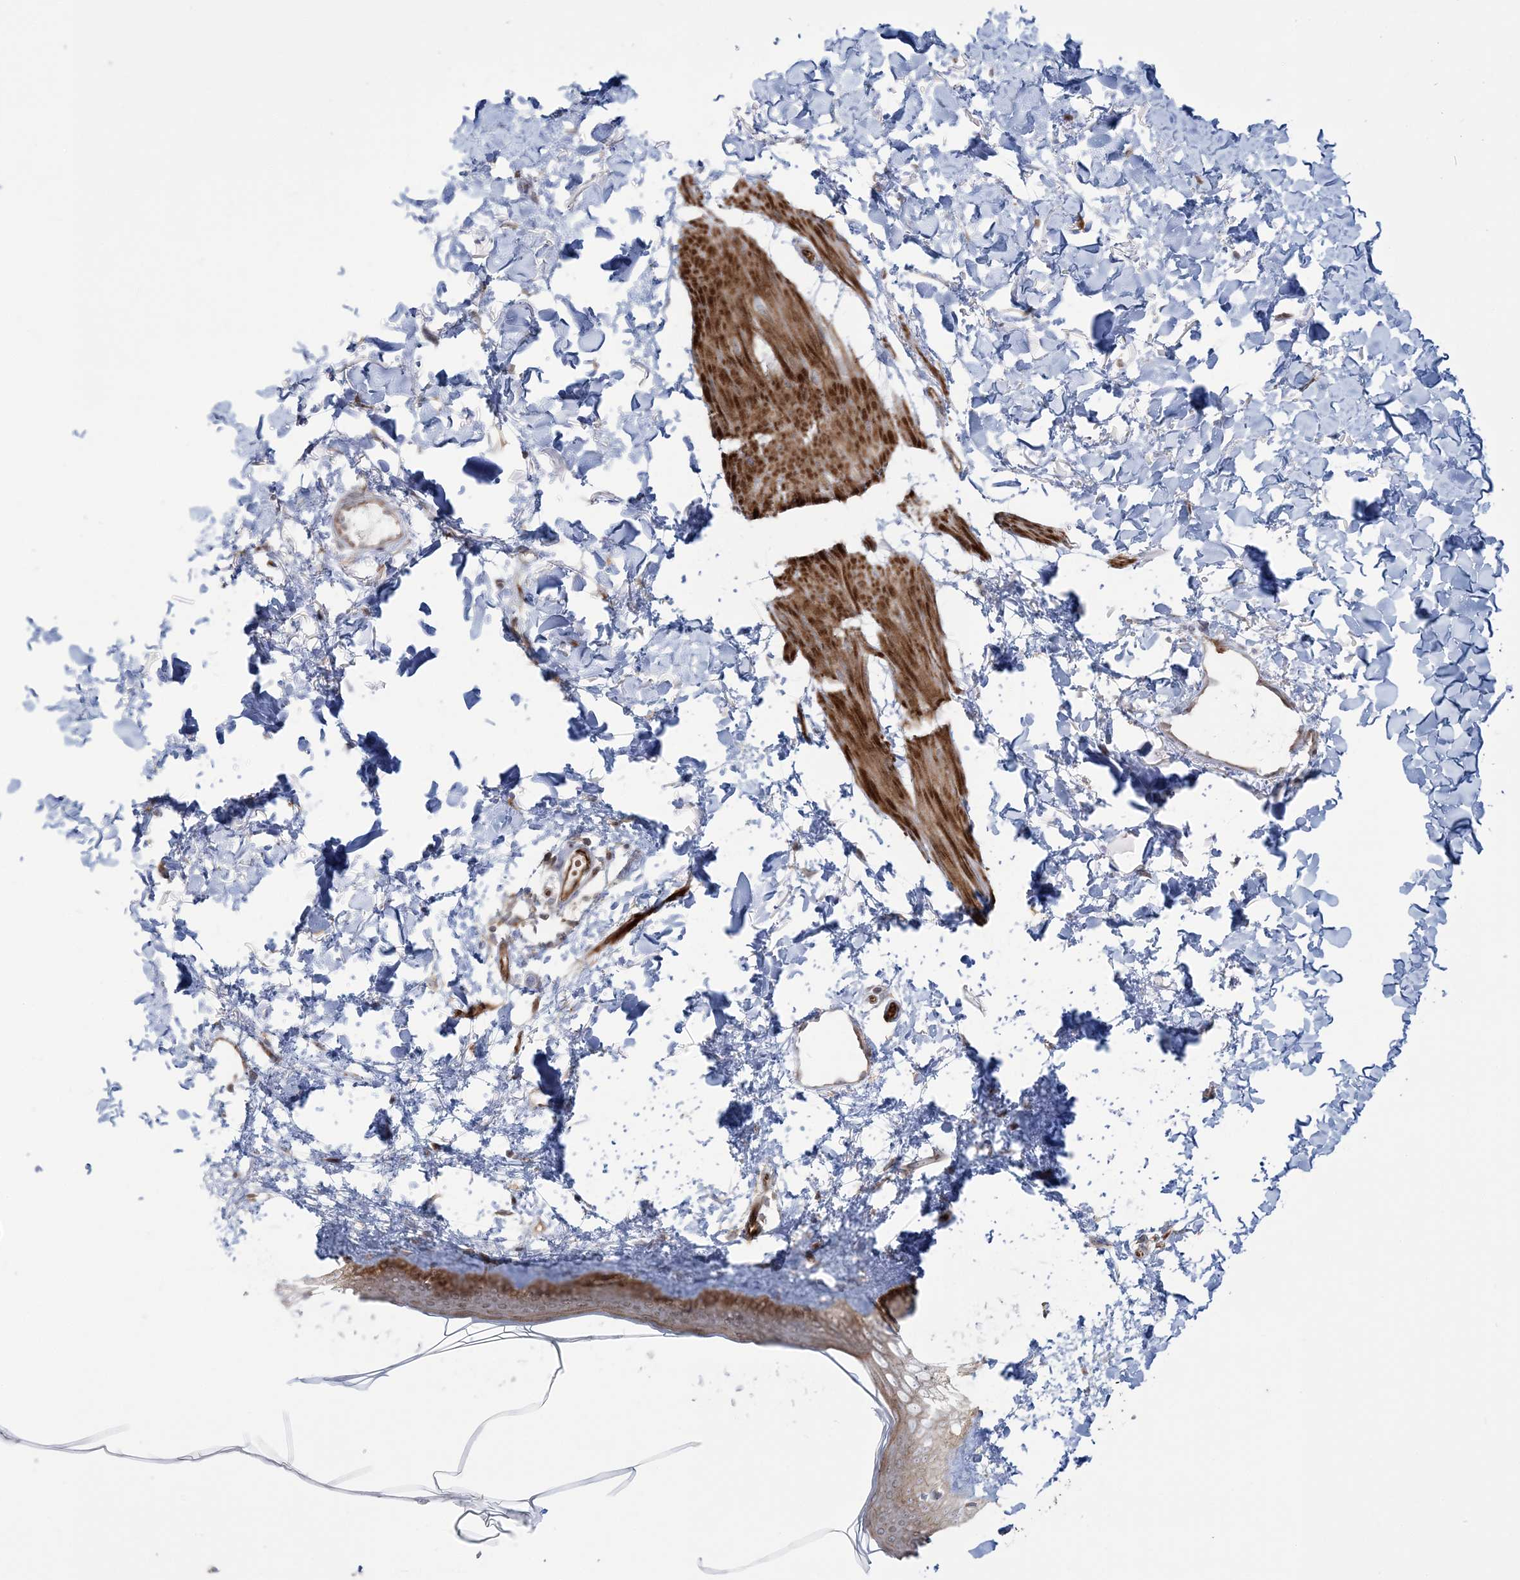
{"staining": {"intensity": "weak", "quantity": ">75%", "location": "cytoplasmic/membranous"}, "tissue": "skin", "cell_type": "Fibroblasts", "image_type": "normal", "snomed": [{"axis": "morphology", "description": "Normal tissue, NOS"}, {"axis": "topography", "description": "Skin"}], "caption": "Immunohistochemical staining of benign human skin shows weak cytoplasmic/membranous protein staining in approximately >75% of fibroblasts.", "gene": "NUDT9", "patient": {"sex": "female", "age": 58}}